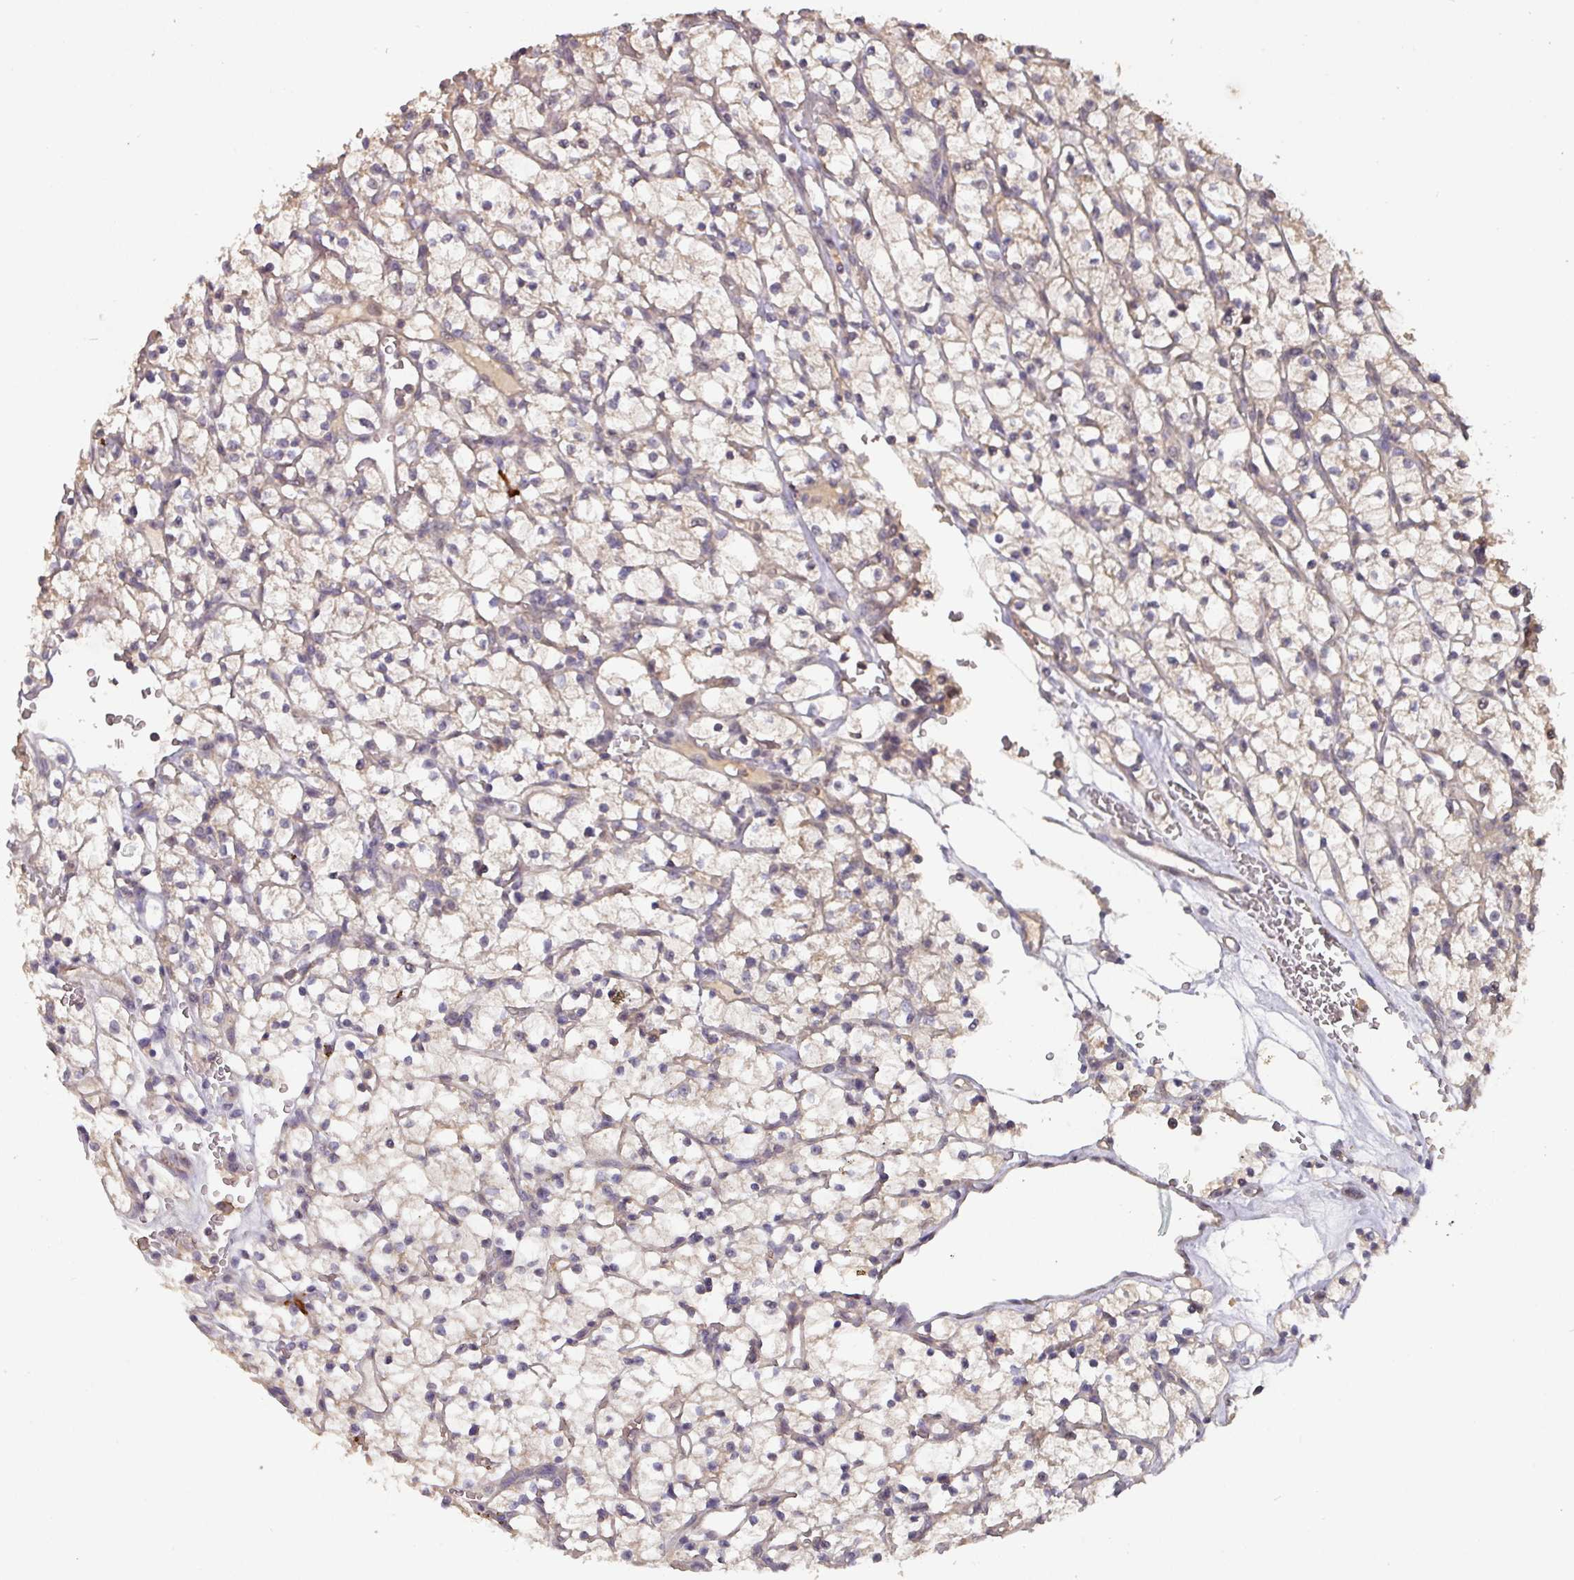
{"staining": {"intensity": "weak", "quantity": "<25%", "location": "cytoplasmic/membranous"}, "tissue": "renal cancer", "cell_type": "Tumor cells", "image_type": "cancer", "snomed": [{"axis": "morphology", "description": "Adenocarcinoma, NOS"}, {"axis": "topography", "description": "Kidney"}], "caption": "A histopathology image of human renal cancer (adenocarcinoma) is negative for staining in tumor cells. (Brightfield microscopy of DAB (3,3'-diaminobenzidine) immunohistochemistry at high magnification).", "gene": "ACVR2B", "patient": {"sex": "female", "age": 64}}